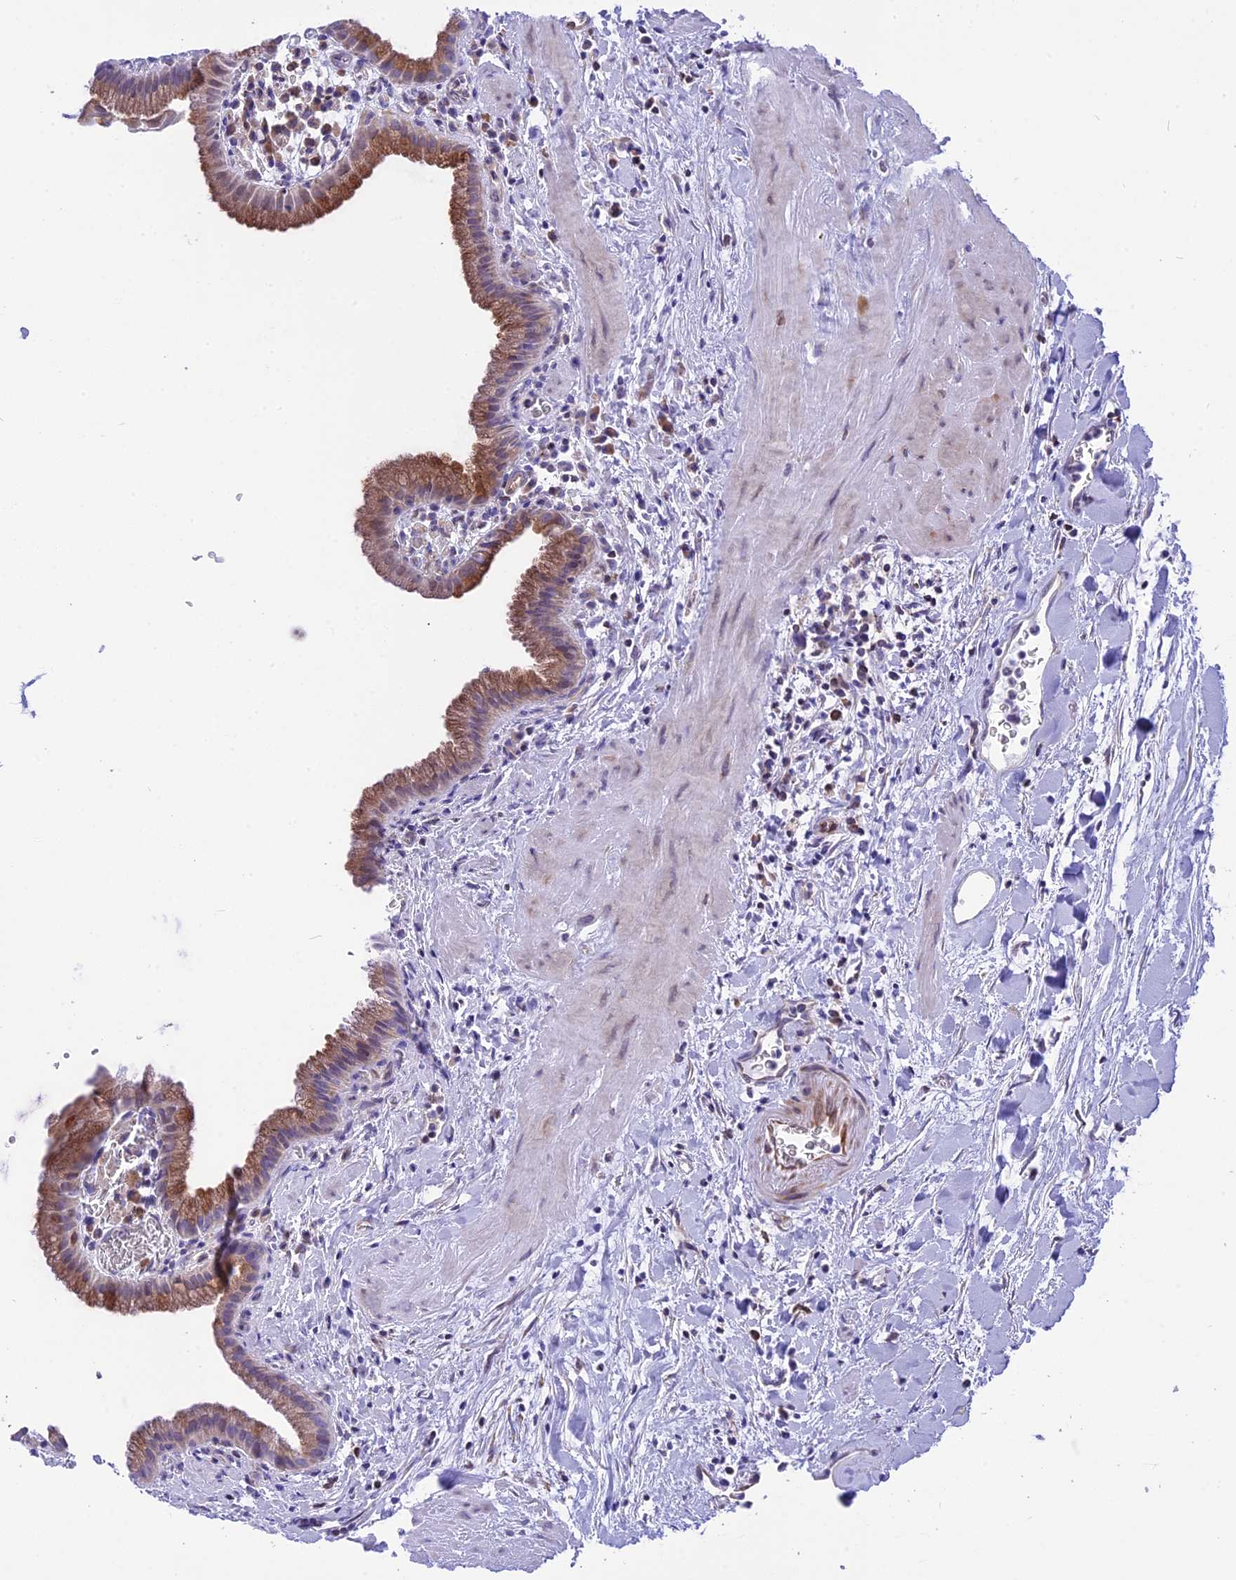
{"staining": {"intensity": "moderate", "quantity": "25%-75%", "location": "cytoplasmic/membranous"}, "tissue": "gallbladder", "cell_type": "Glandular cells", "image_type": "normal", "snomed": [{"axis": "morphology", "description": "Normal tissue, NOS"}, {"axis": "topography", "description": "Gallbladder"}], "caption": "DAB immunohistochemical staining of normal gallbladder reveals moderate cytoplasmic/membranous protein staining in about 25%-75% of glandular cells. (DAB (3,3'-diaminobenzidine) = brown stain, brightfield microscopy at high magnification).", "gene": "DOC2B", "patient": {"sex": "male", "age": 78}}